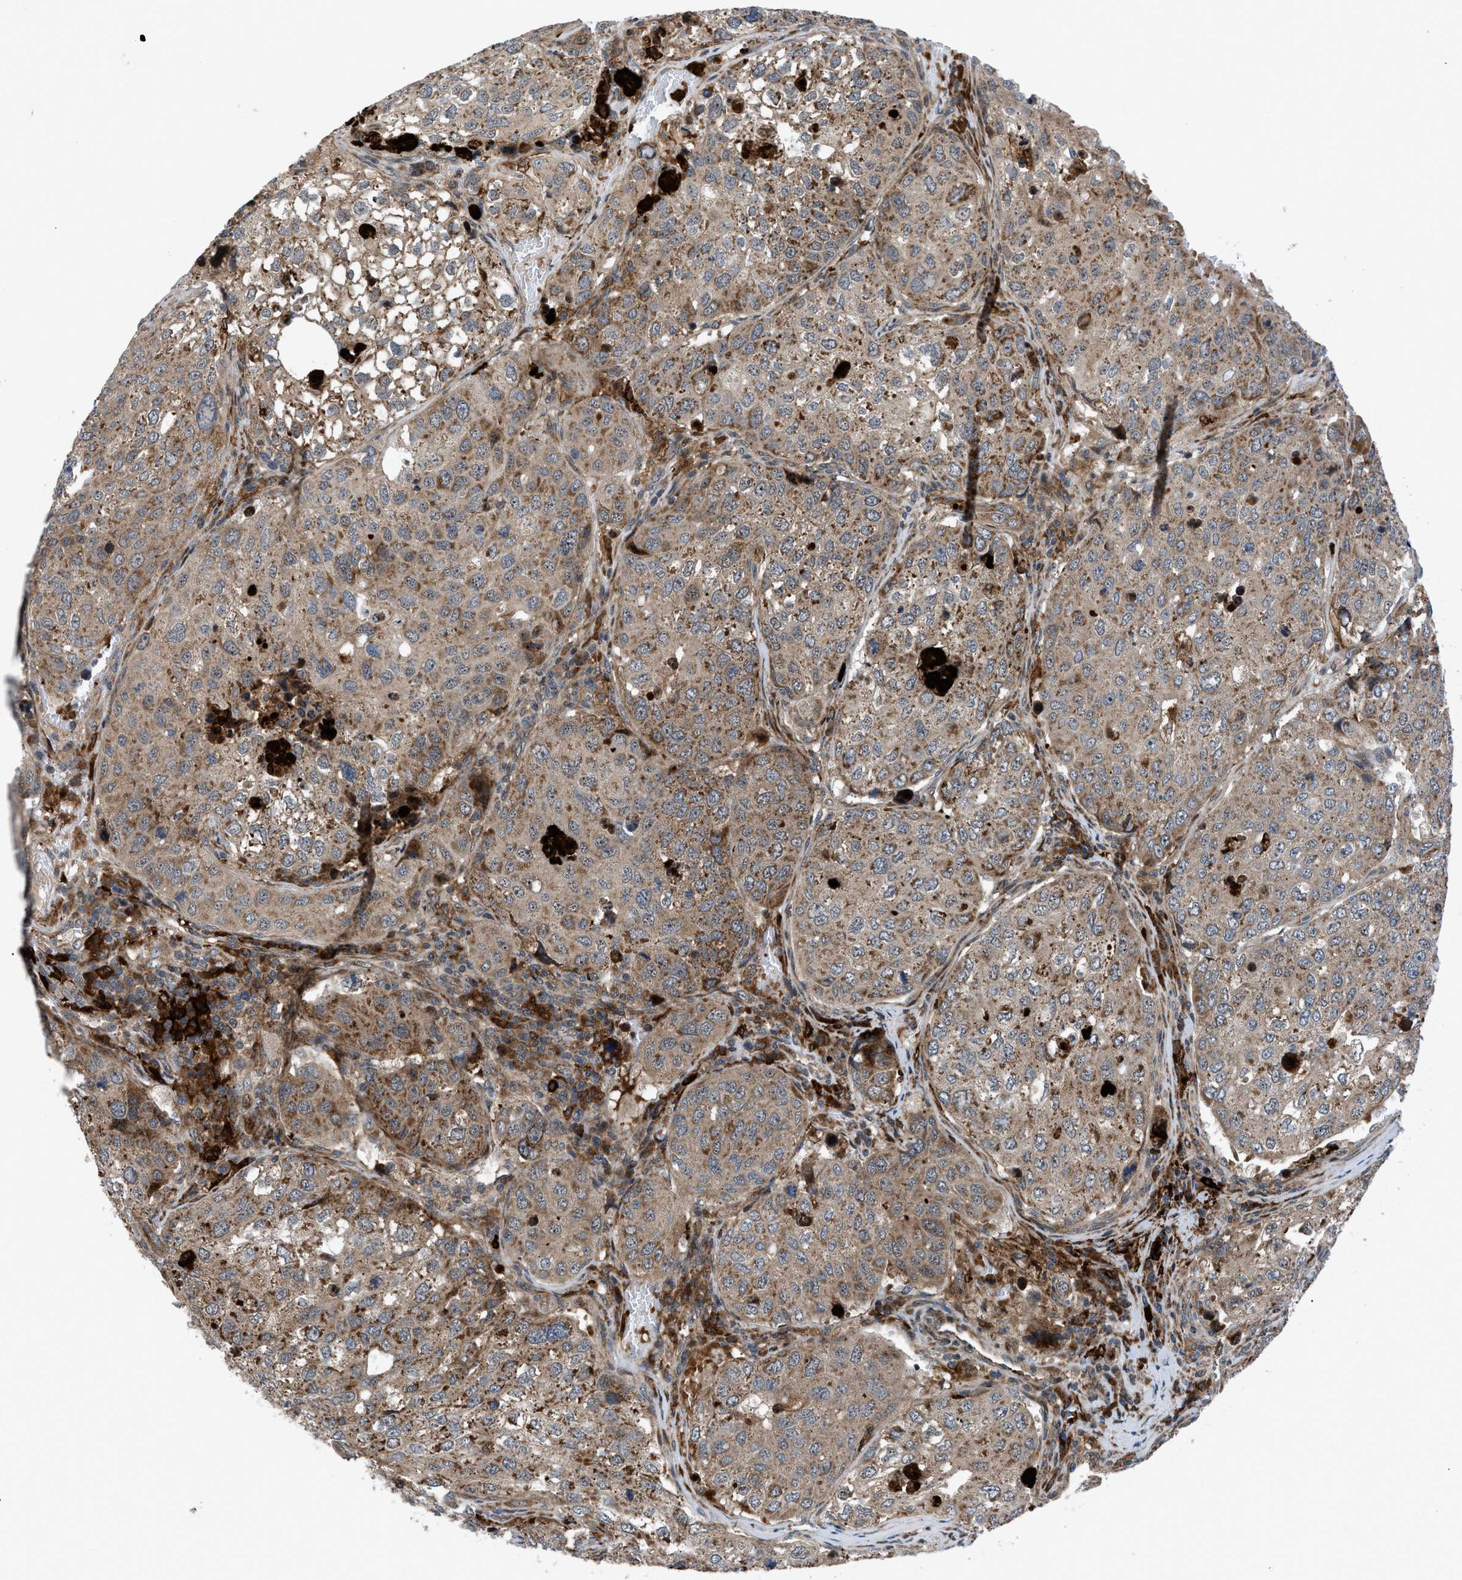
{"staining": {"intensity": "moderate", "quantity": ">75%", "location": "cytoplasmic/membranous"}, "tissue": "urothelial cancer", "cell_type": "Tumor cells", "image_type": "cancer", "snomed": [{"axis": "morphology", "description": "Urothelial carcinoma, High grade"}, {"axis": "topography", "description": "Lymph node"}, {"axis": "topography", "description": "Urinary bladder"}], "caption": "Urothelial cancer was stained to show a protein in brown. There is medium levels of moderate cytoplasmic/membranous positivity in approximately >75% of tumor cells. (DAB = brown stain, brightfield microscopy at high magnification).", "gene": "AP3M2", "patient": {"sex": "male", "age": 51}}